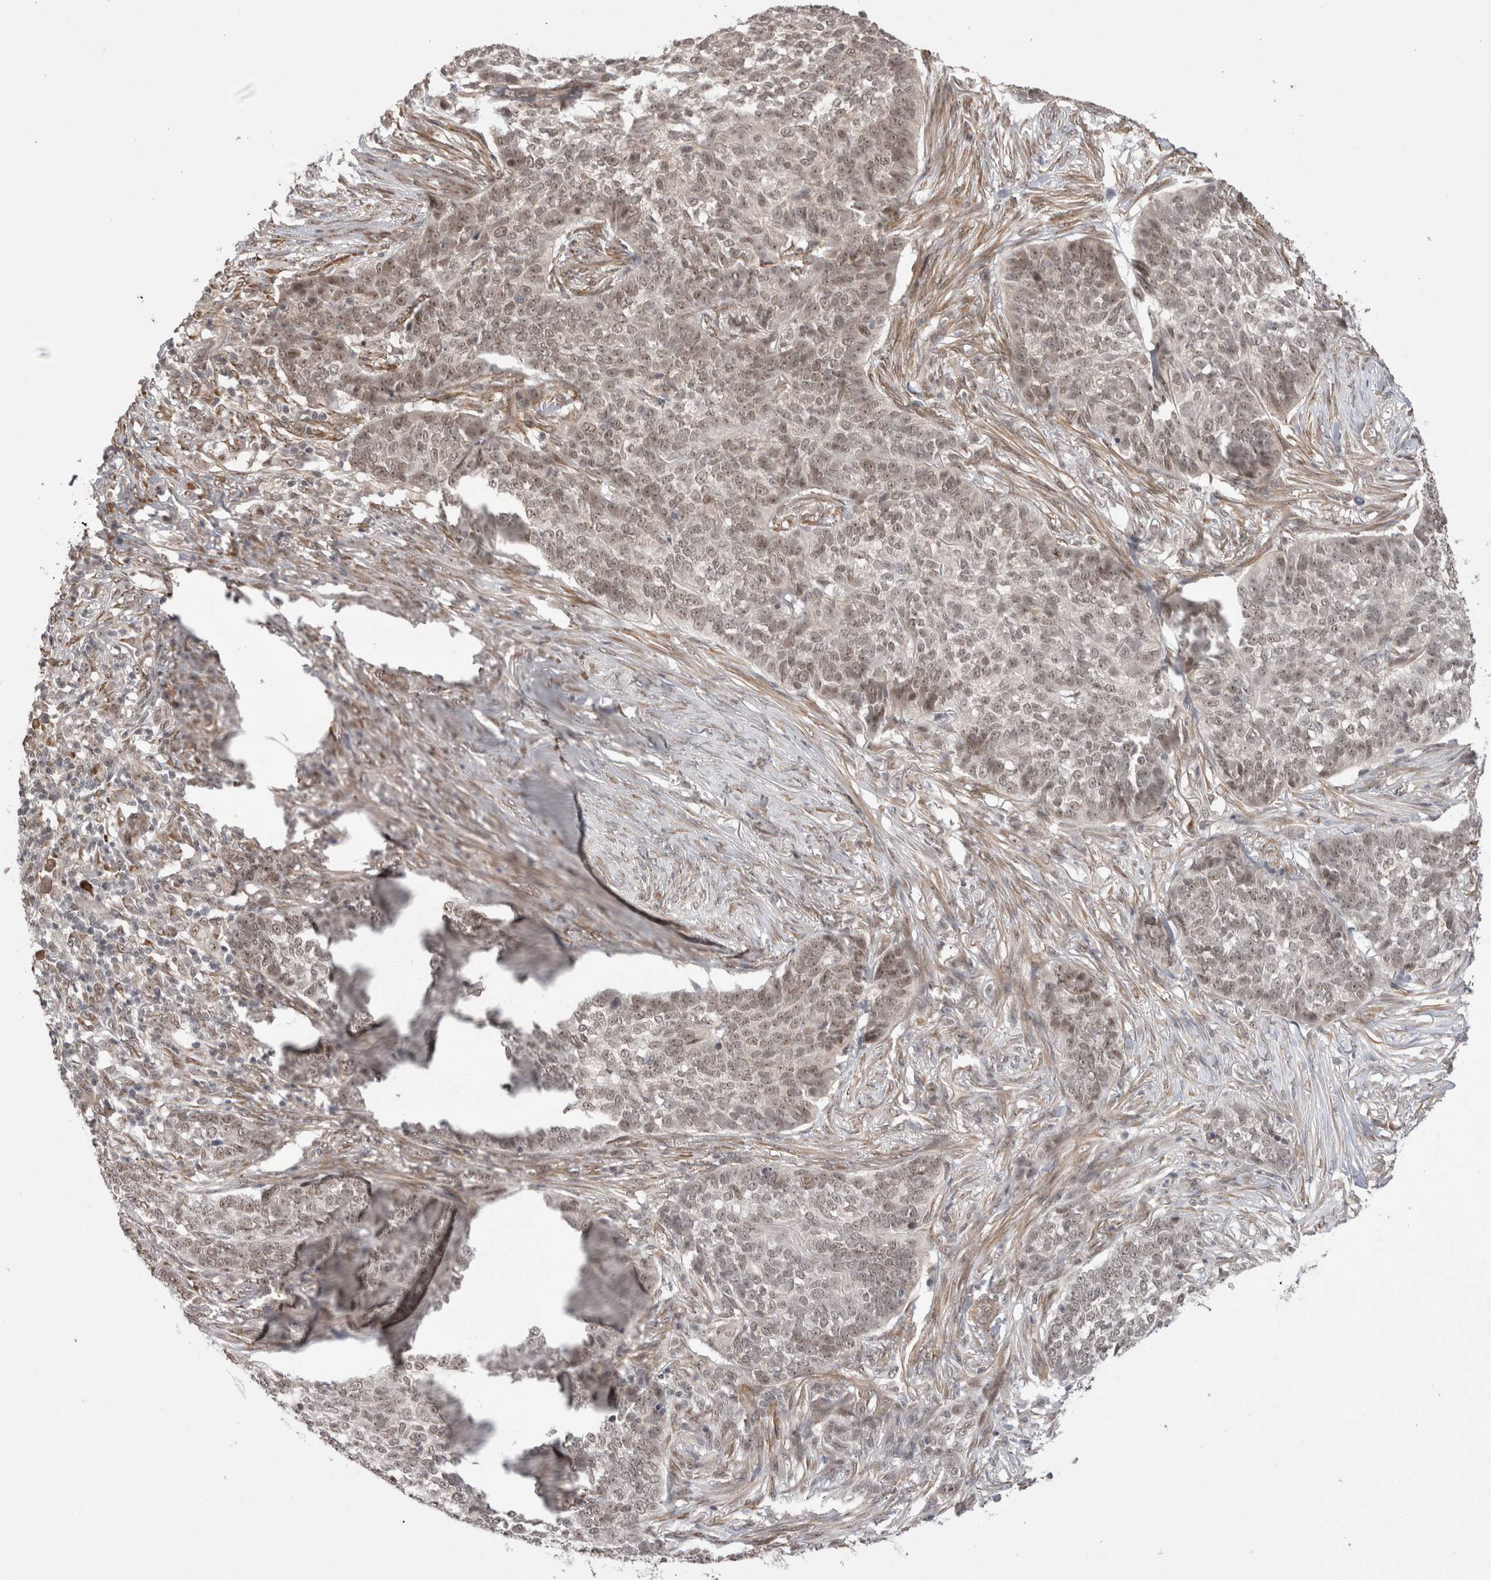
{"staining": {"intensity": "weak", "quantity": ">75%", "location": "nuclear"}, "tissue": "skin cancer", "cell_type": "Tumor cells", "image_type": "cancer", "snomed": [{"axis": "morphology", "description": "Basal cell carcinoma"}, {"axis": "topography", "description": "Skin"}], "caption": "There is low levels of weak nuclear expression in tumor cells of skin basal cell carcinoma, as demonstrated by immunohistochemical staining (brown color).", "gene": "EXOSC4", "patient": {"sex": "male", "age": 85}}